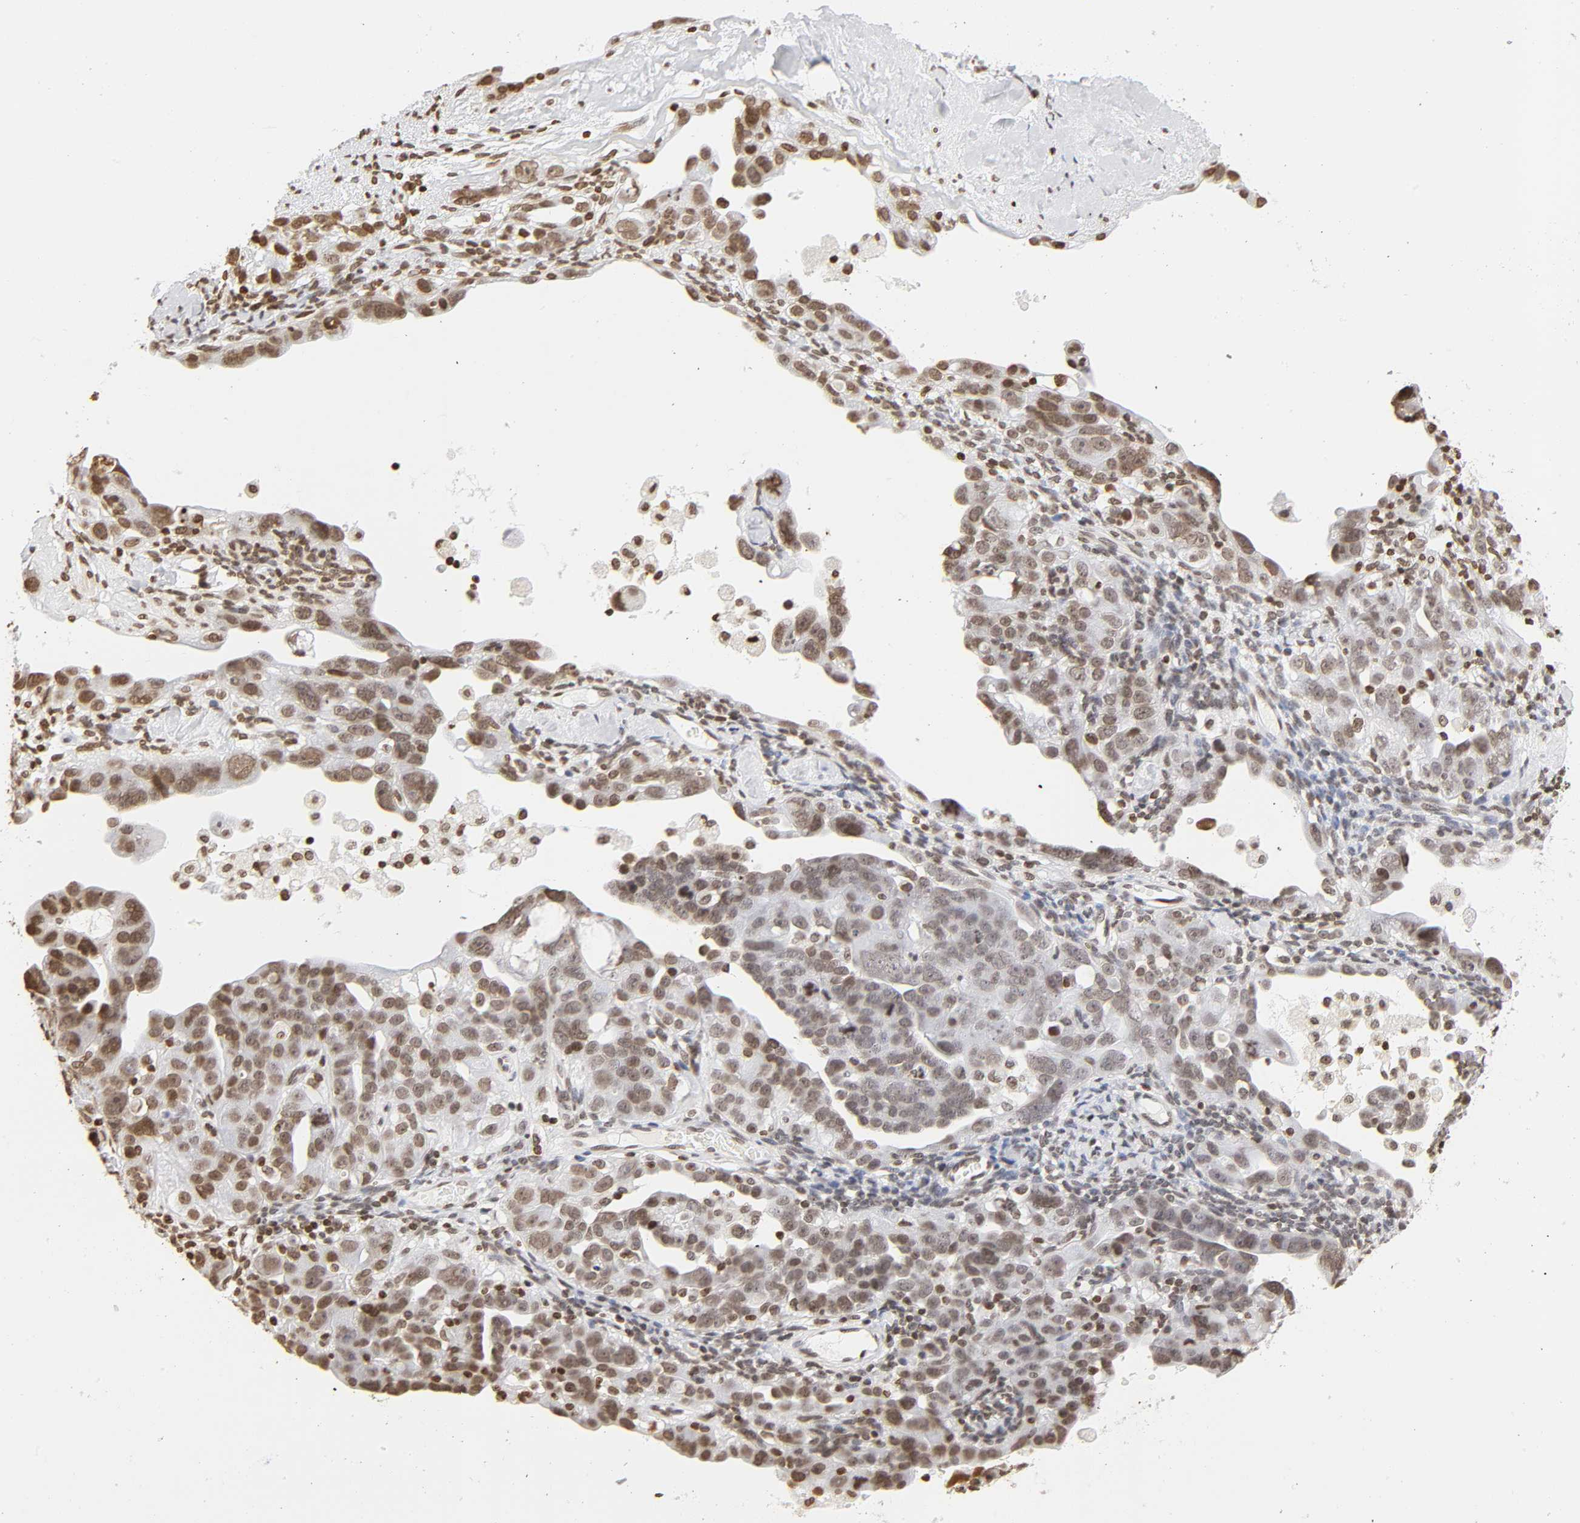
{"staining": {"intensity": "weak", "quantity": ">75%", "location": "nuclear"}, "tissue": "ovarian cancer", "cell_type": "Tumor cells", "image_type": "cancer", "snomed": [{"axis": "morphology", "description": "Cystadenocarcinoma, serous, NOS"}, {"axis": "topography", "description": "Ovary"}], "caption": "Protein staining of ovarian cancer tissue exhibits weak nuclear expression in approximately >75% of tumor cells. The staining was performed using DAB to visualize the protein expression in brown, while the nuclei were stained in blue with hematoxylin (Magnification: 20x).", "gene": "H2AC12", "patient": {"sex": "female", "age": 66}}